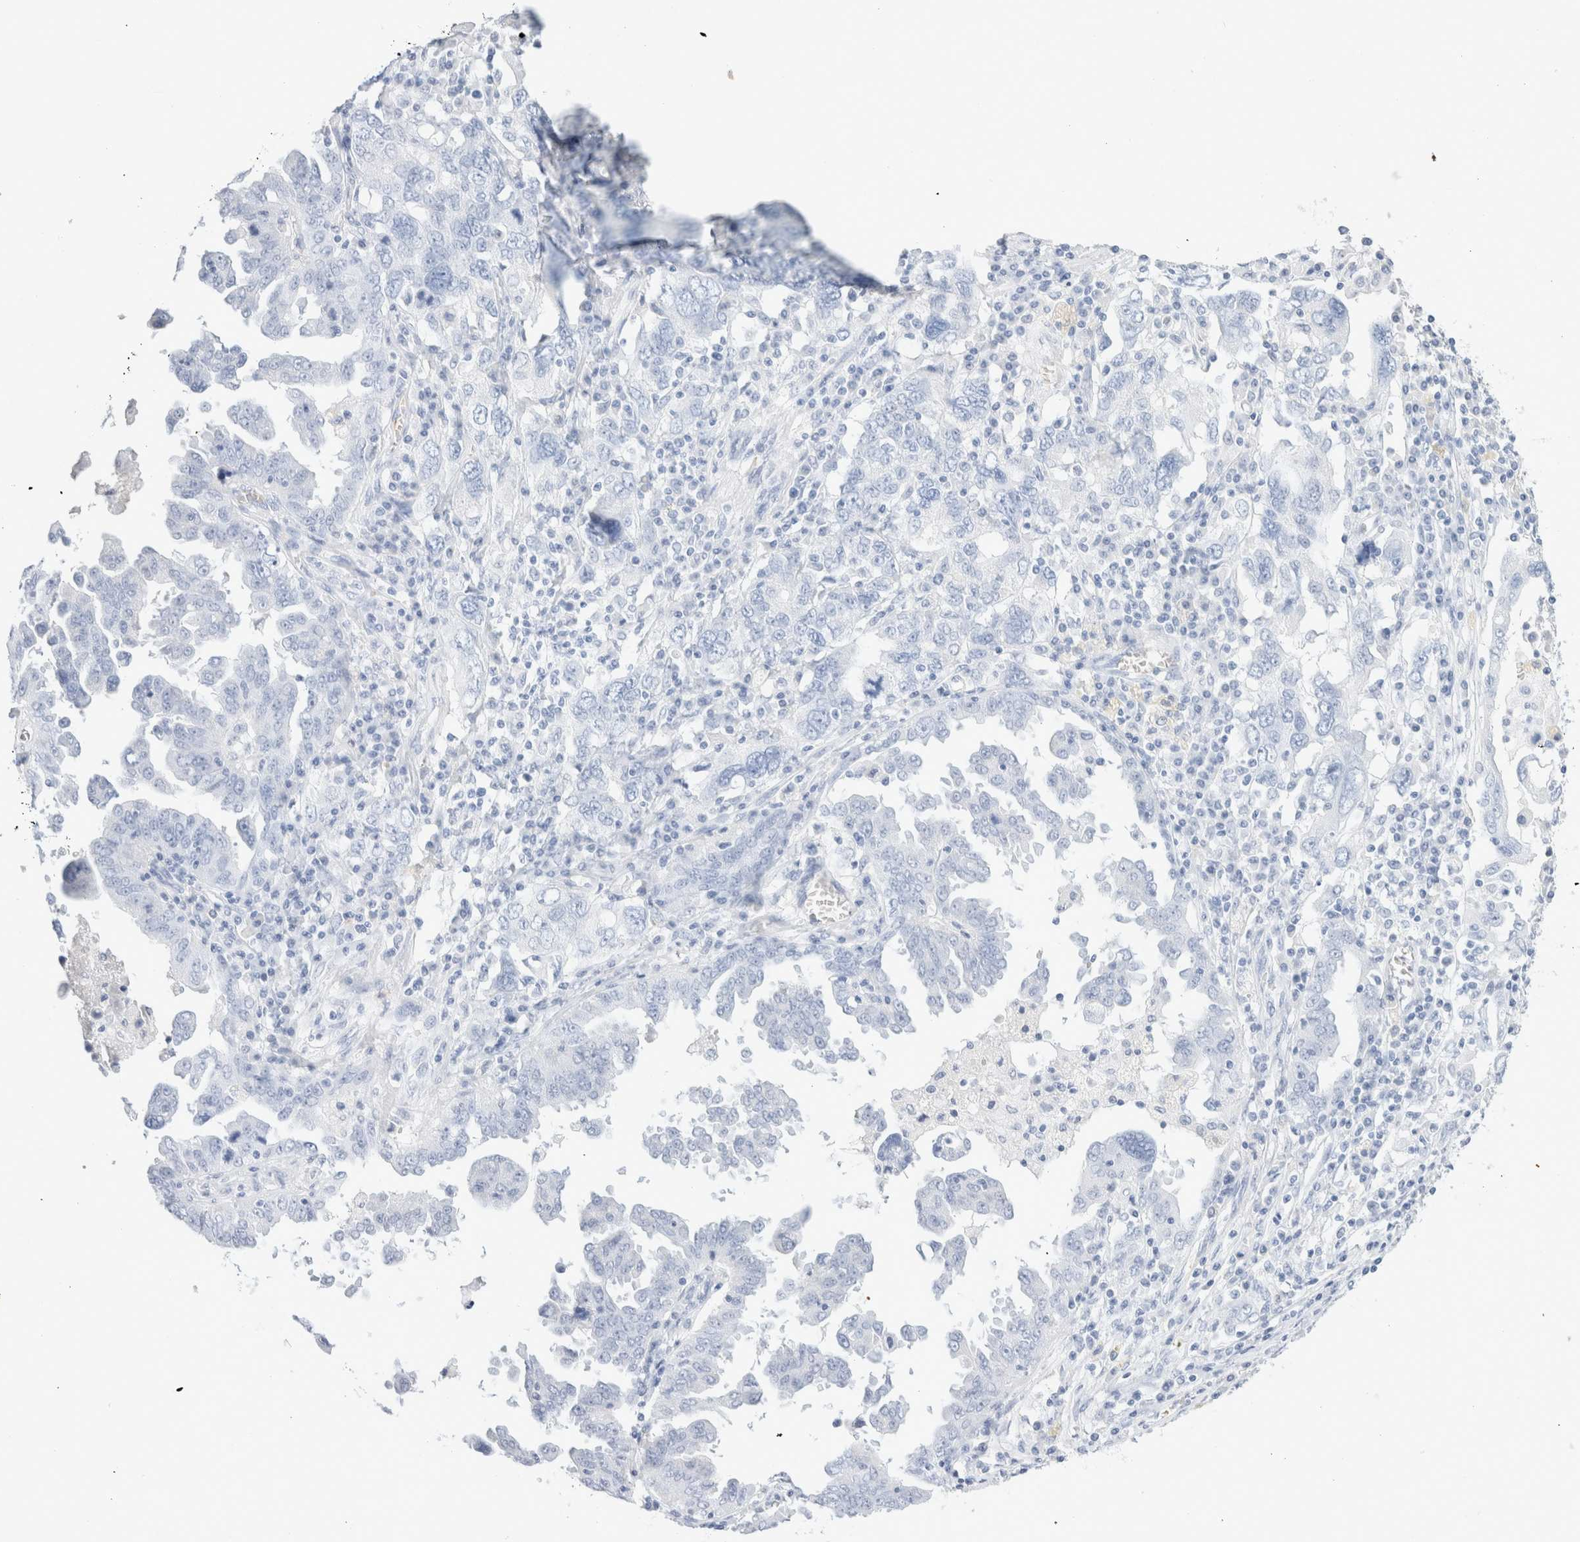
{"staining": {"intensity": "negative", "quantity": "none", "location": "none"}, "tissue": "ovarian cancer", "cell_type": "Tumor cells", "image_type": "cancer", "snomed": [{"axis": "morphology", "description": "Carcinoma, endometroid"}, {"axis": "topography", "description": "Ovary"}], "caption": "There is no significant positivity in tumor cells of ovarian cancer. (Immunohistochemistry, brightfield microscopy, high magnification).", "gene": "ARG1", "patient": {"sex": "female", "age": 62}}